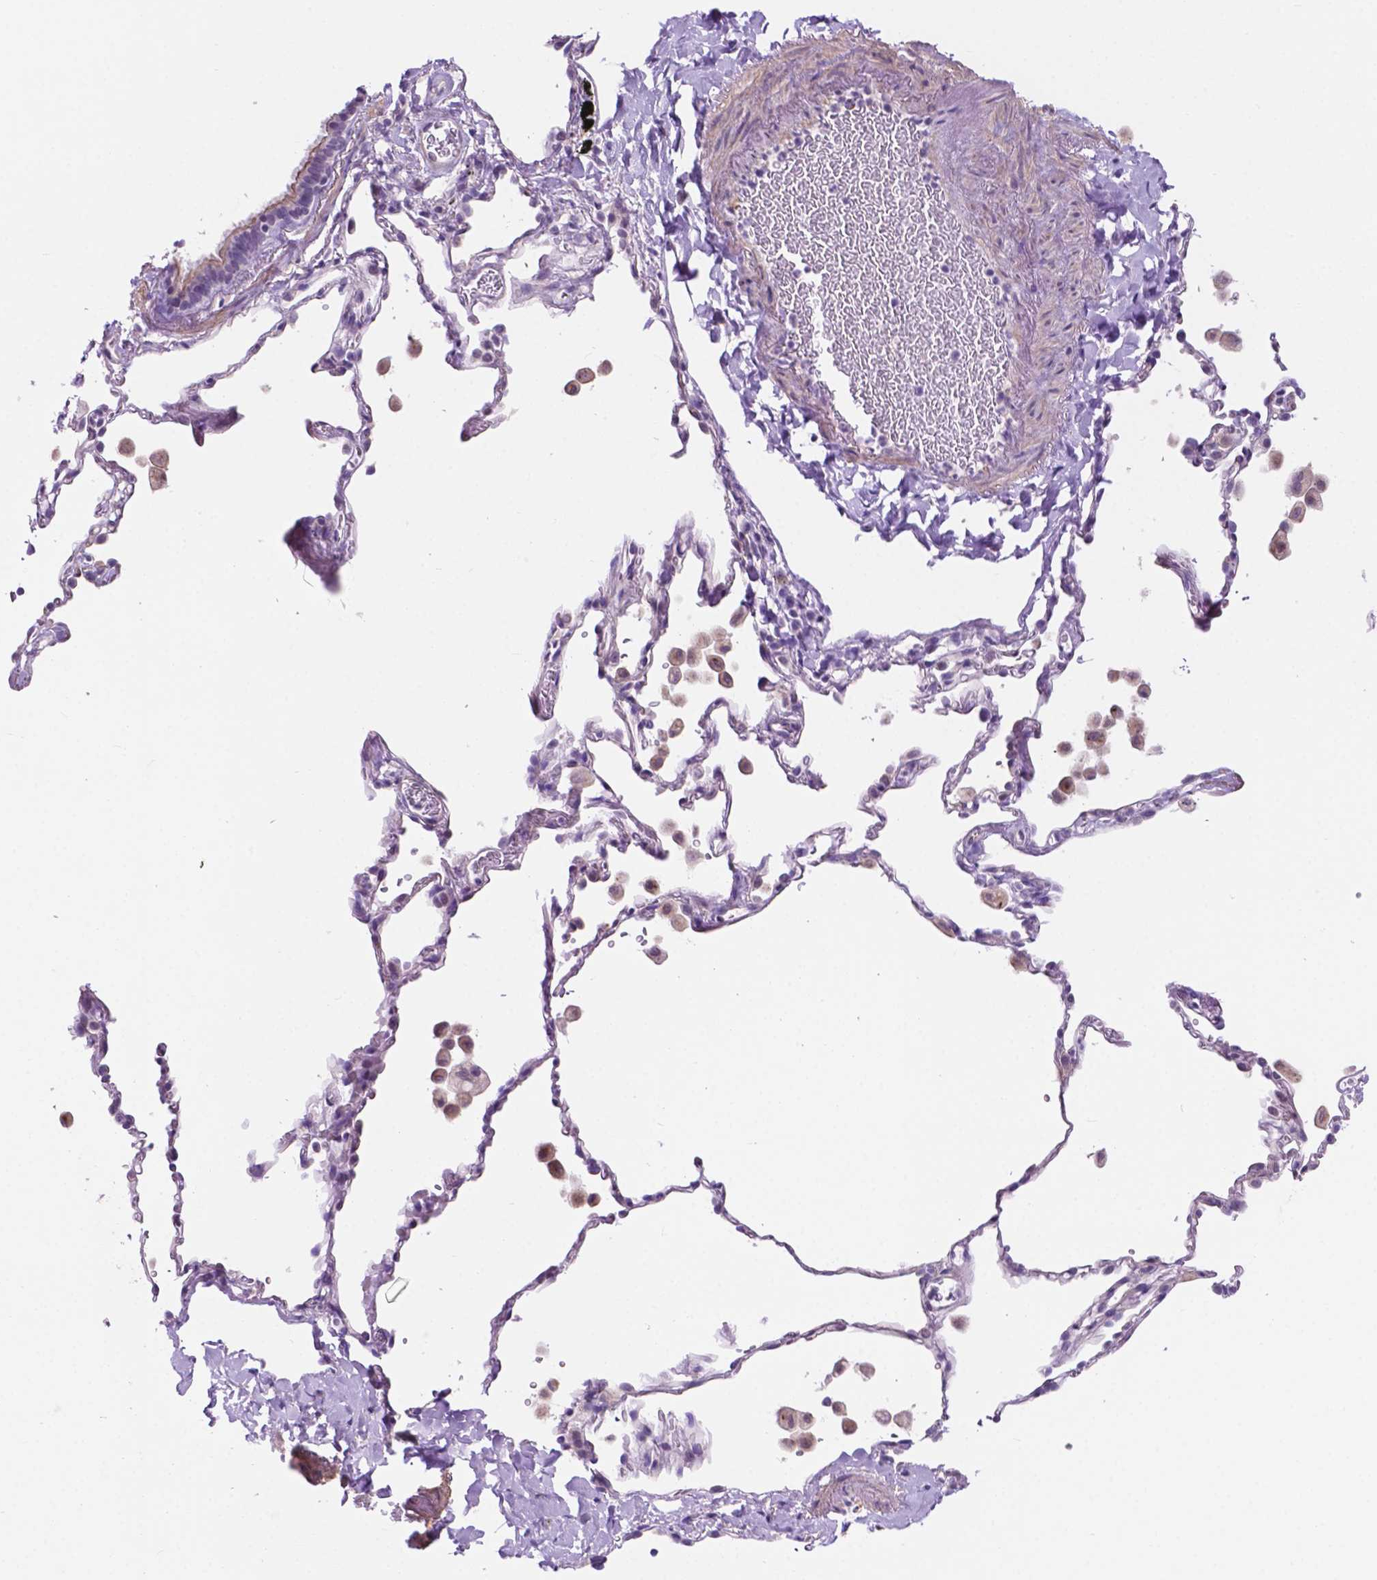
{"staining": {"intensity": "weak", "quantity": "25%-75%", "location": "cytoplasmic/membranous"}, "tissue": "bronchus", "cell_type": "Respiratory epithelial cells", "image_type": "normal", "snomed": [{"axis": "morphology", "description": "Normal tissue, NOS"}, {"axis": "topography", "description": "Bronchus"}, {"axis": "topography", "description": "Lung"}], "caption": "Protein staining demonstrates weak cytoplasmic/membranous positivity in about 25%-75% of respiratory epithelial cells in normal bronchus.", "gene": "ACY3", "patient": {"sex": "male", "age": 54}}